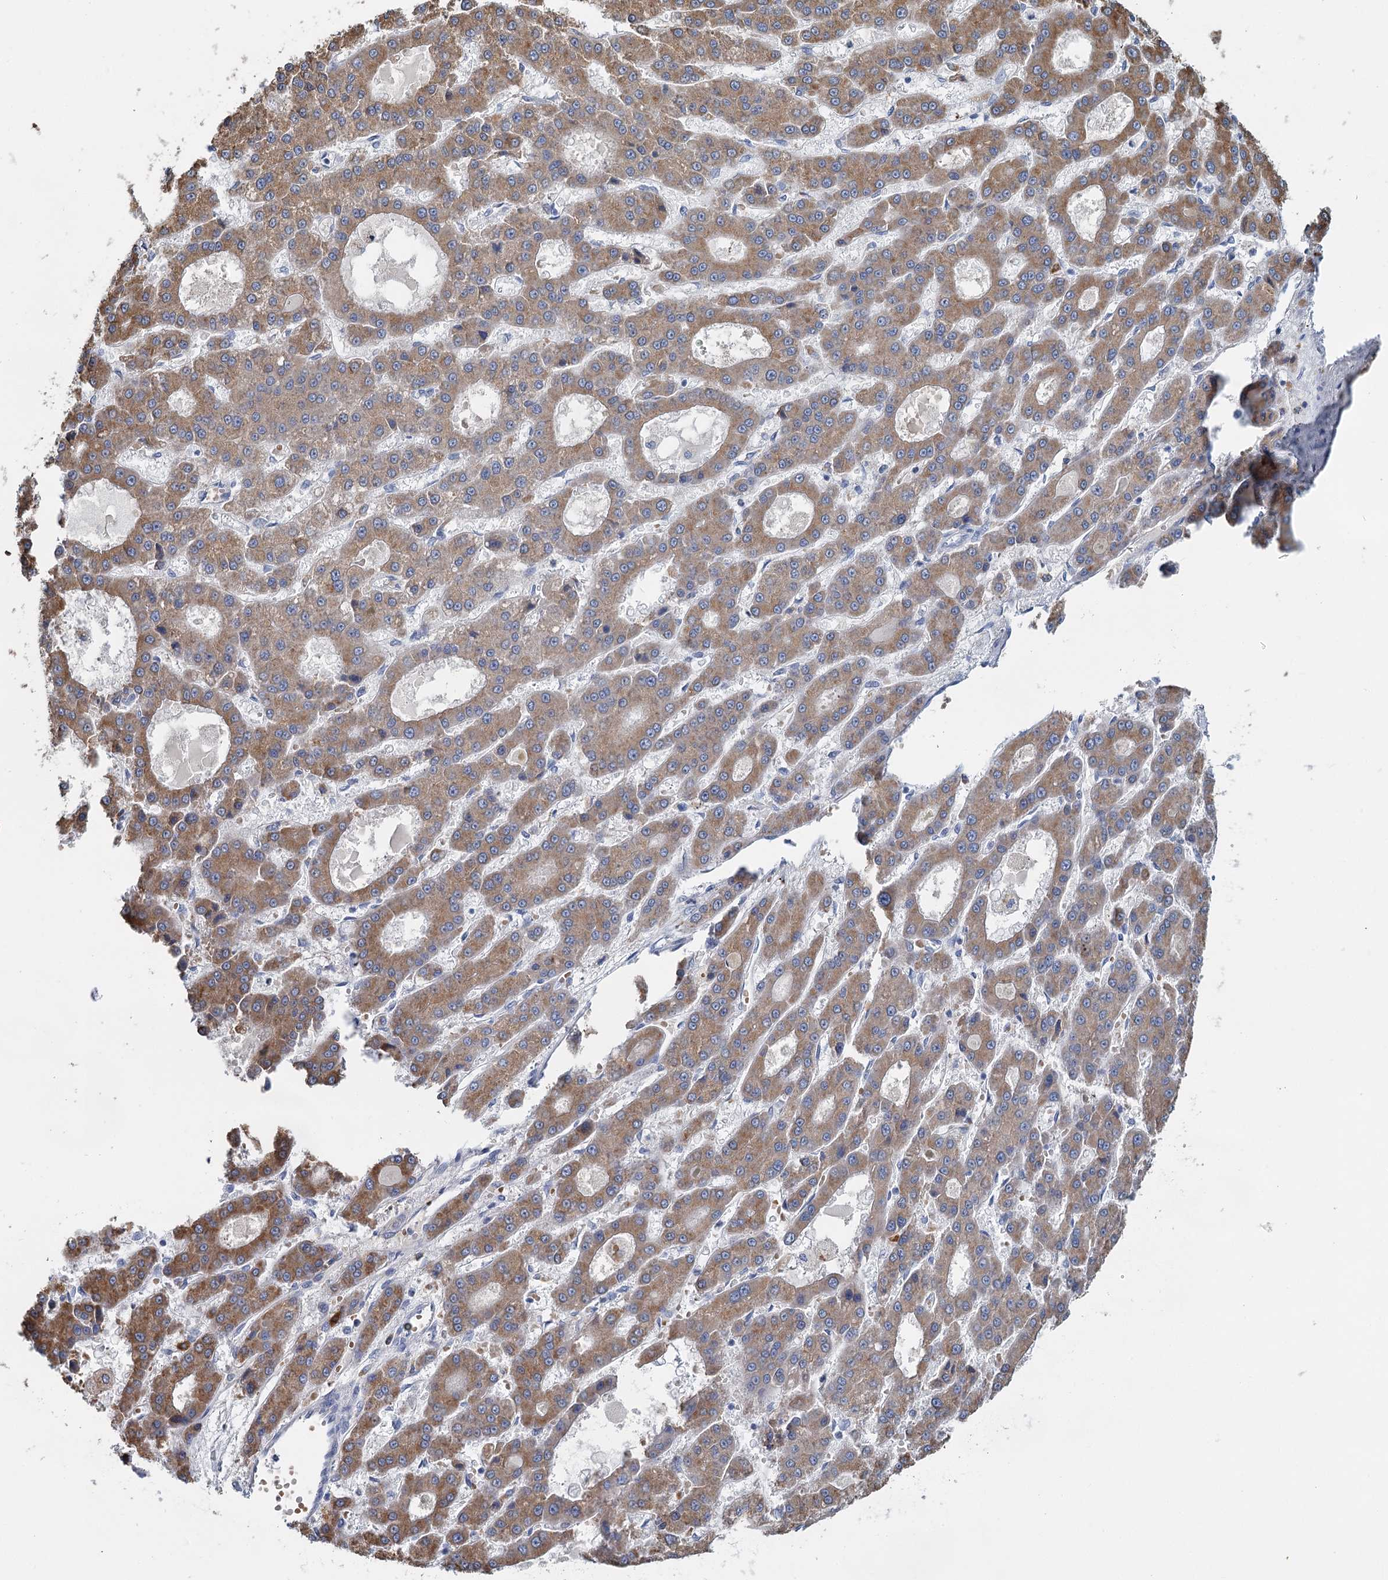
{"staining": {"intensity": "moderate", "quantity": "25%-75%", "location": "cytoplasmic/membranous"}, "tissue": "liver cancer", "cell_type": "Tumor cells", "image_type": "cancer", "snomed": [{"axis": "morphology", "description": "Carcinoma, Hepatocellular, NOS"}, {"axis": "topography", "description": "Liver"}], "caption": "Liver cancer stained for a protein displays moderate cytoplasmic/membranous positivity in tumor cells.", "gene": "ANKRD16", "patient": {"sex": "male", "age": 70}}